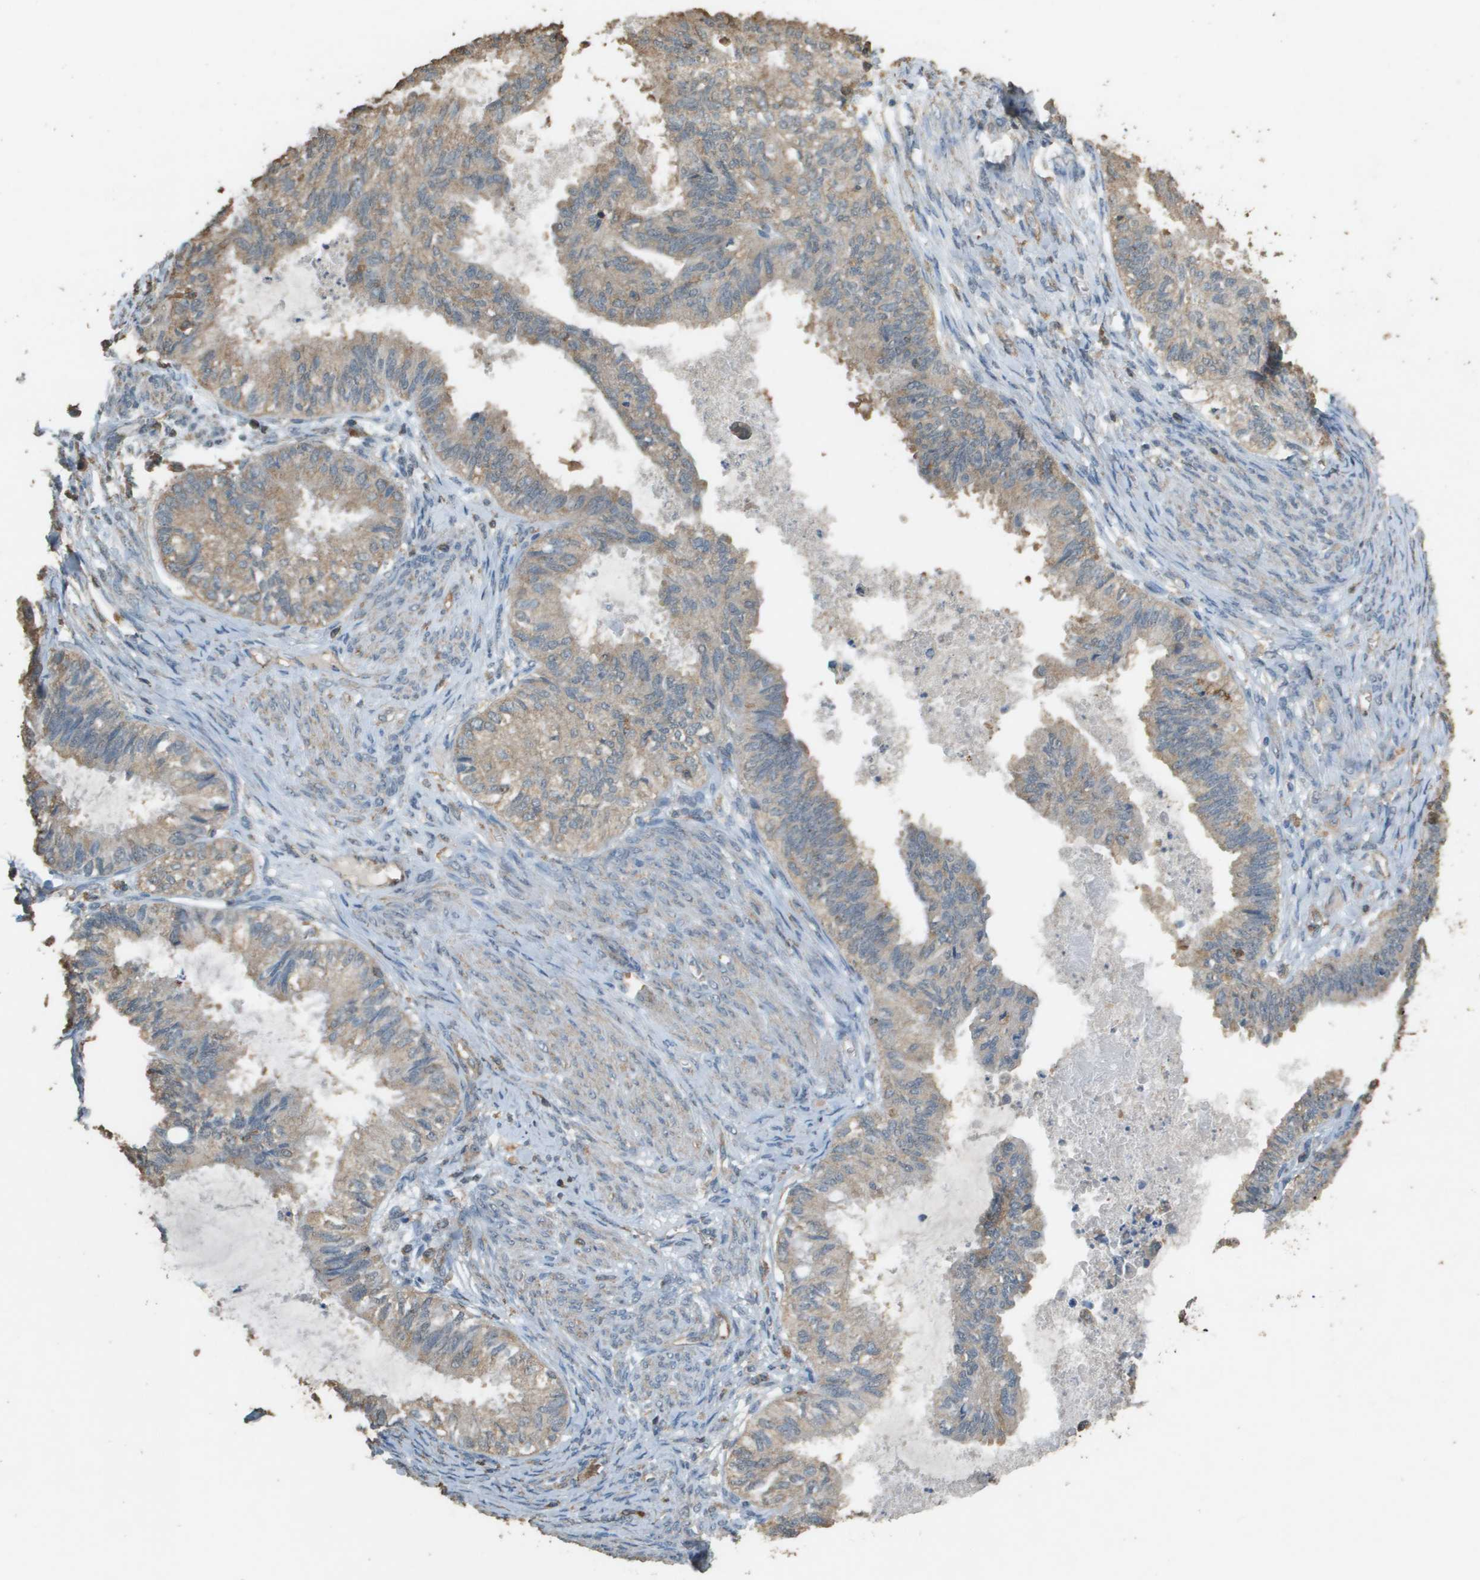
{"staining": {"intensity": "weak", "quantity": ">75%", "location": "cytoplasmic/membranous"}, "tissue": "cervical cancer", "cell_type": "Tumor cells", "image_type": "cancer", "snomed": [{"axis": "morphology", "description": "Normal tissue, NOS"}, {"axis": "morphology", "description": "Adenocarcinoma, NOS"}, {"axis": "topography", "description": "Cervix"}, {"axis": "topography", "description": "Endometrium"}], "caption": "An IHC image of neoplastic tissue is shown. Protein staining in brown shows weak cytoplasmic/membranous positivity in adenocarcinoma (cervical) within tumor cells.", "gene": "MS4A7", "patient": {"sex": "female", "age": 86}}